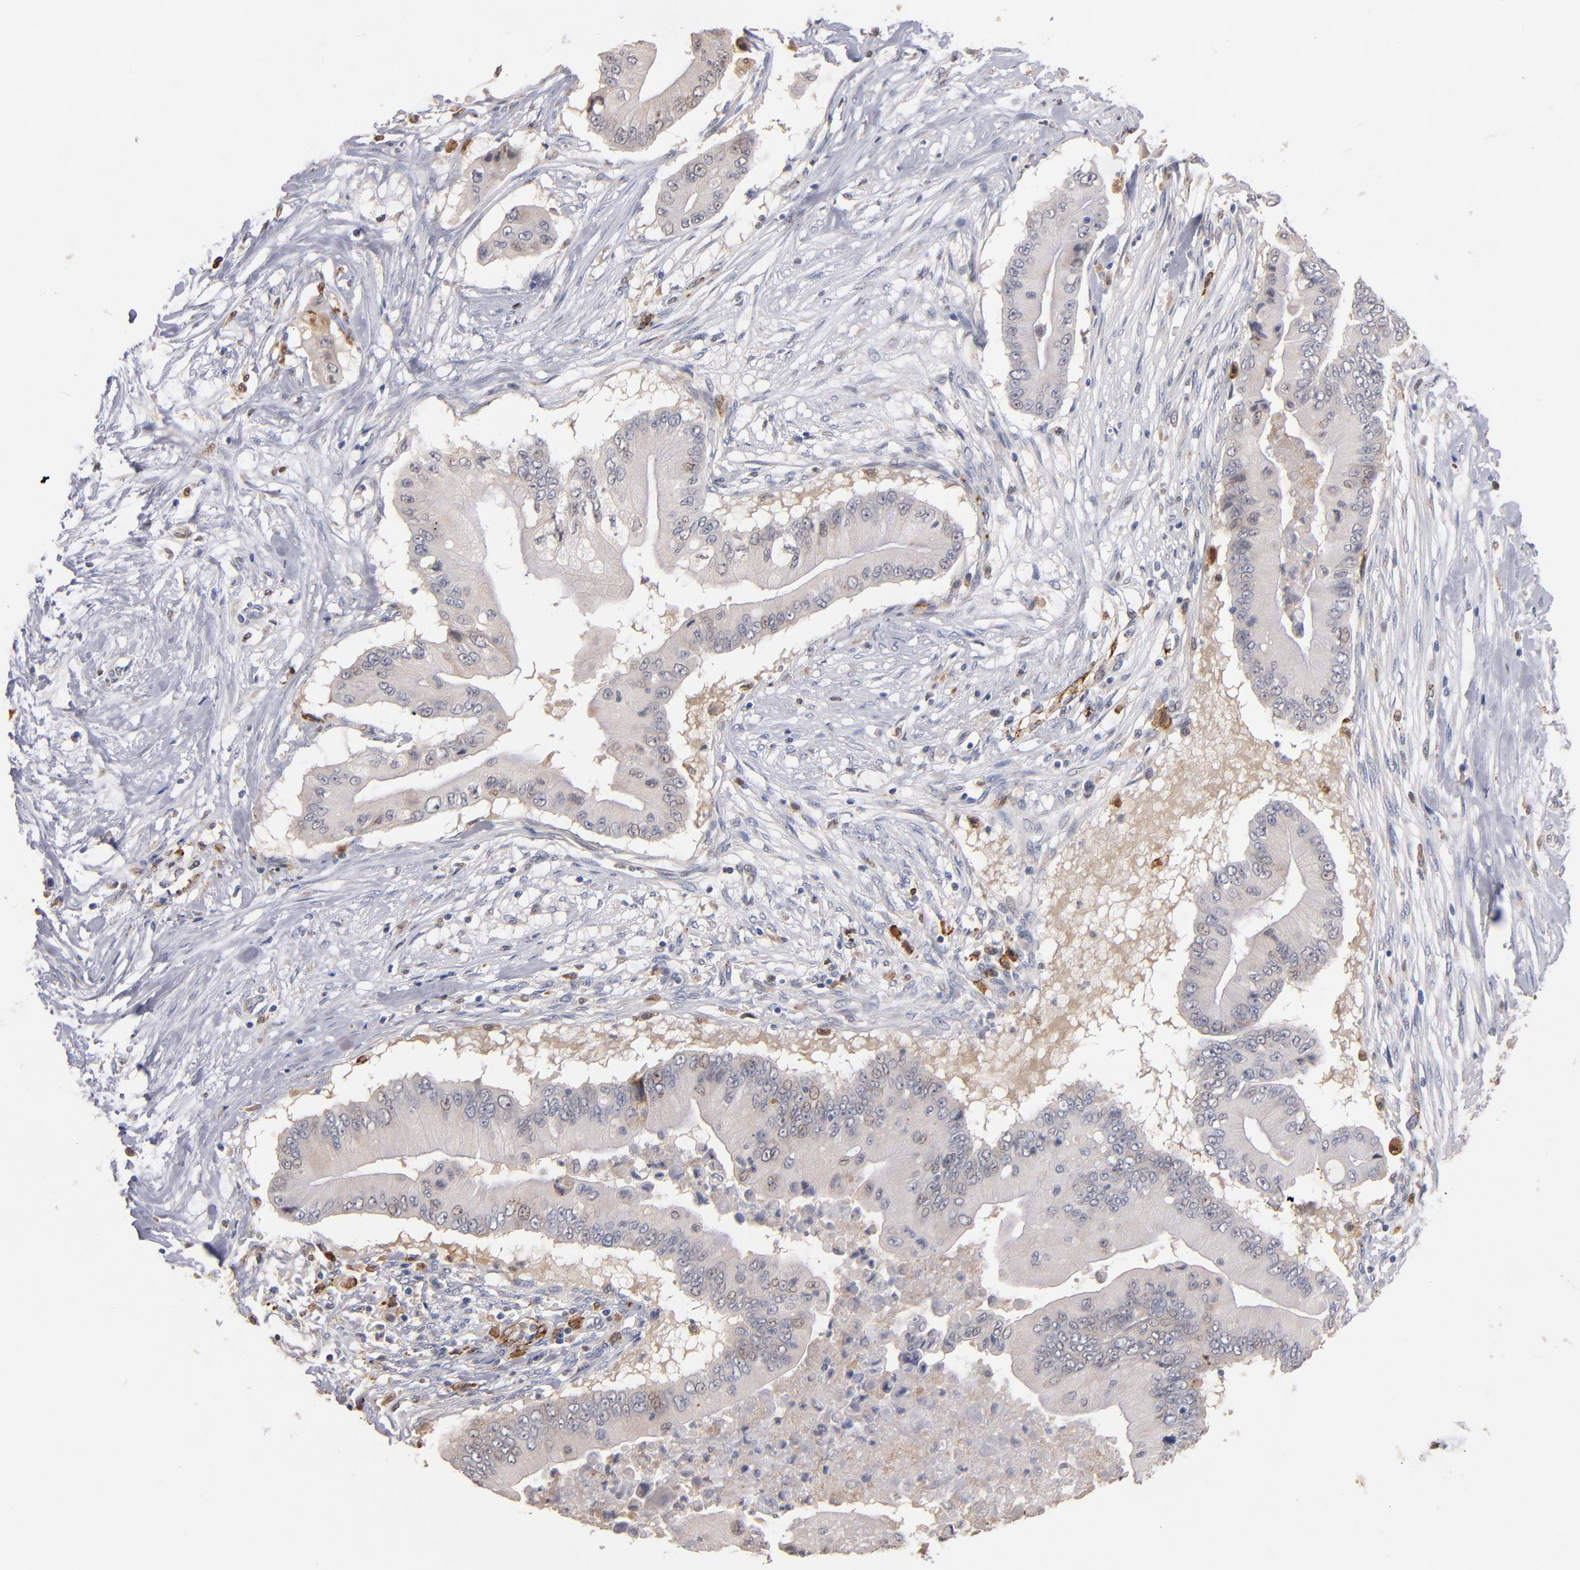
{"staining": {"intensity": "weak", "quantity": "<25%", "location": "cytoplasmic/membranous"}, "tissue": "pancreatic cancer", "cell_type": "Tumor cells", "image_type": "cancer", "snomed": [{"axis": "morphology", "description": "Adenocarcinoma, NOS"}, {"axis": "topography", "description": "Pancreas"}], "caption": "High magnification brightfield microscopy of pancreatic cancer (adenocarcinoma) stained with DAB (3,3'-diaminobenzidine) (brown) and counterstained with hematoxylin (blue): tumor cells show no significant expression.", "gene": "SELP", "patient": {"sex": "male", "age": 62}}